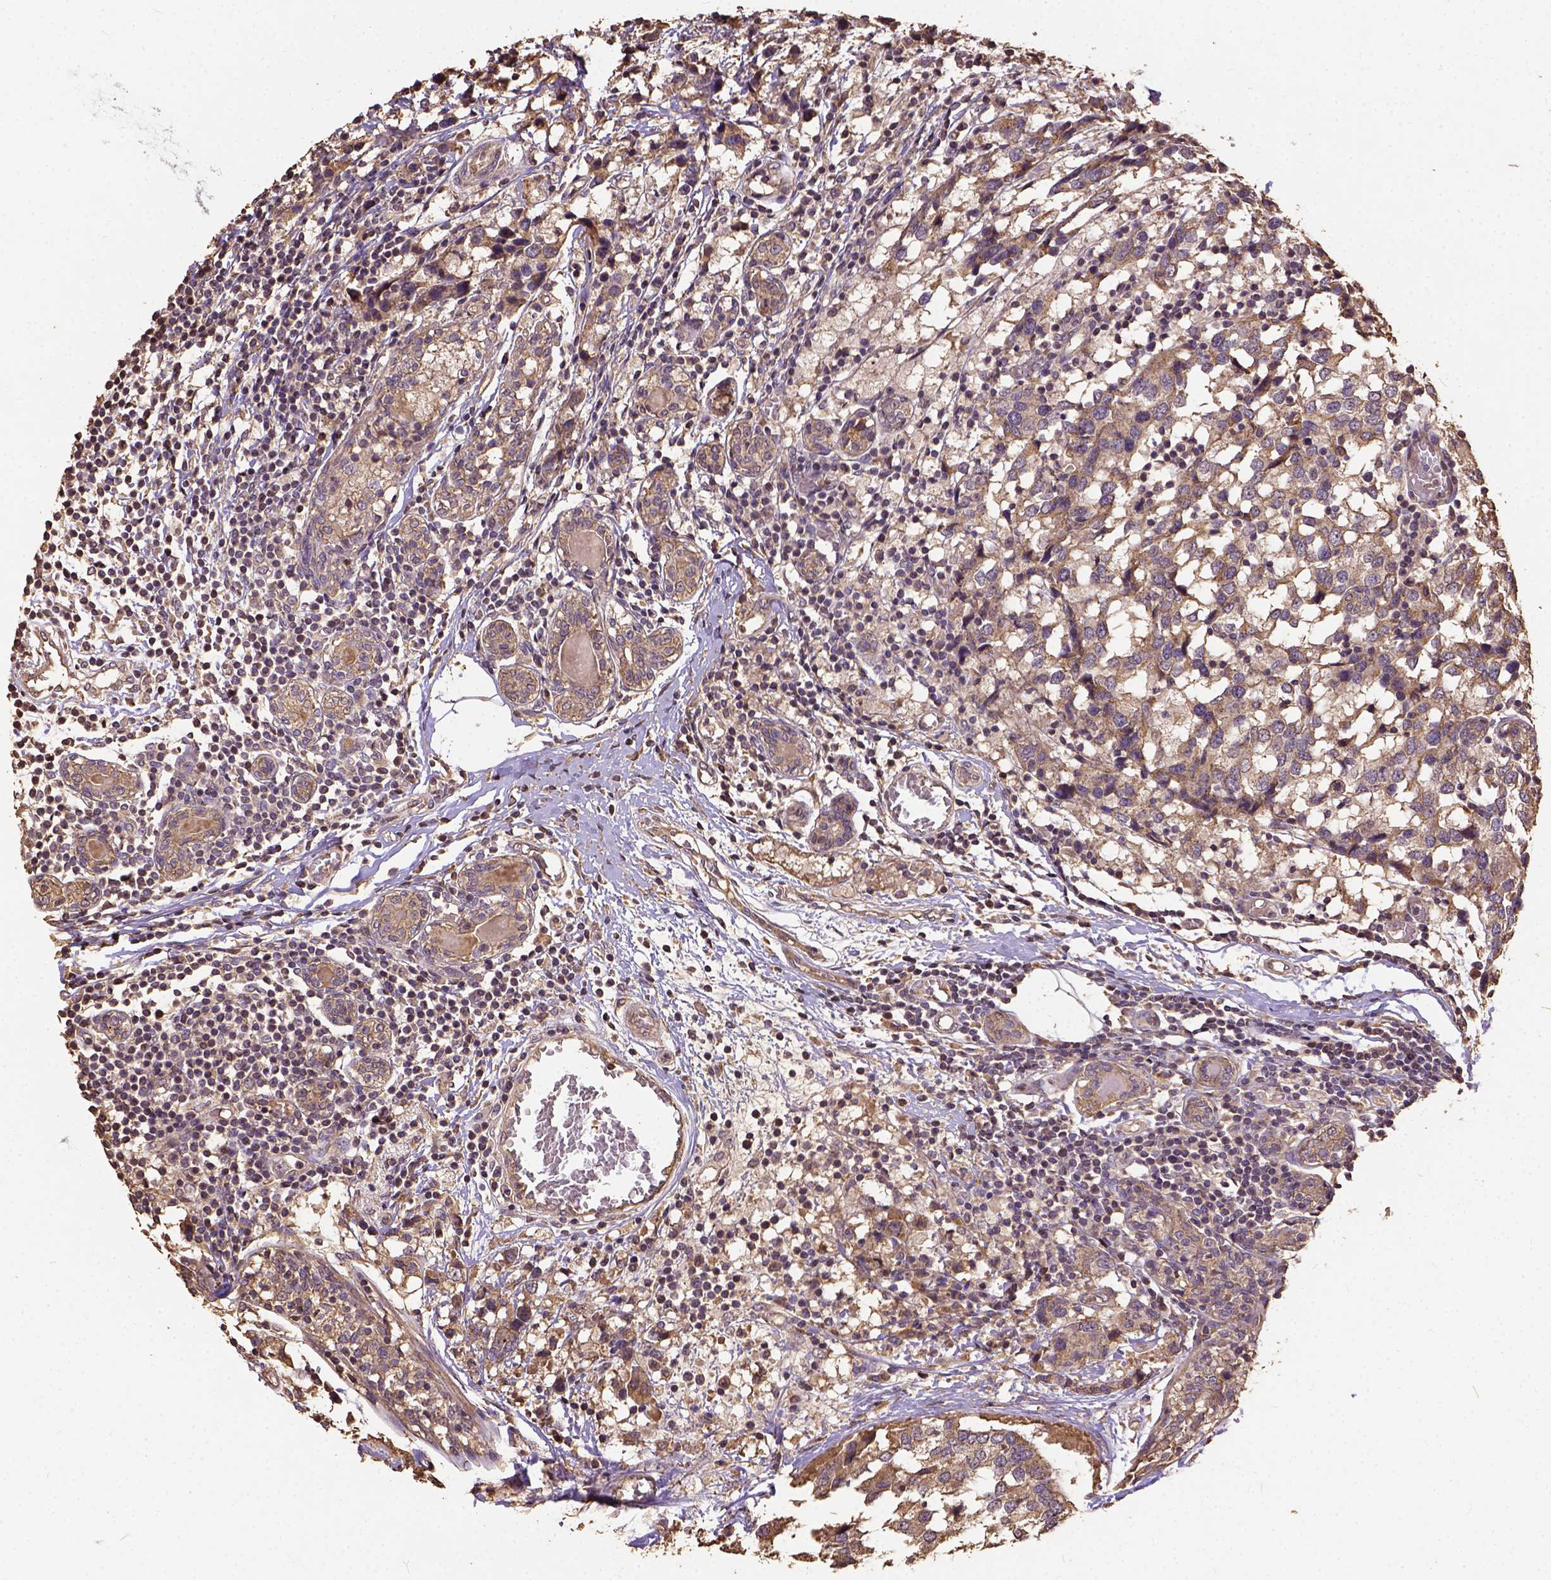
{"staining": {"intensity": "weak", "quantity": ">75%", "location": "cytoplasmic/membranous"}, "tissue": "breast cancer", "cell_type": "Tumor cells", "image_type": "cancer", "snomed": [{"axis": "morphology", "description": "Lobular carcinoma"}, {"axis": "topography", "description": "Breast"}], "caption": "An IHC image of neoplastic tissue is shown. Protein staining in brown highlights weak cytoplasmic/membranous positivity in breast cancer (lobular carcinoma) within tumor cells. The staining is performed using DAB (3,3'-diaminobenzidine) brown chromogen to label protein expression. The nuclei are counter-stained blue using hematoxylin.", "gene": "ATP1B3", "patient": {"sex": "female", "age": 59}}